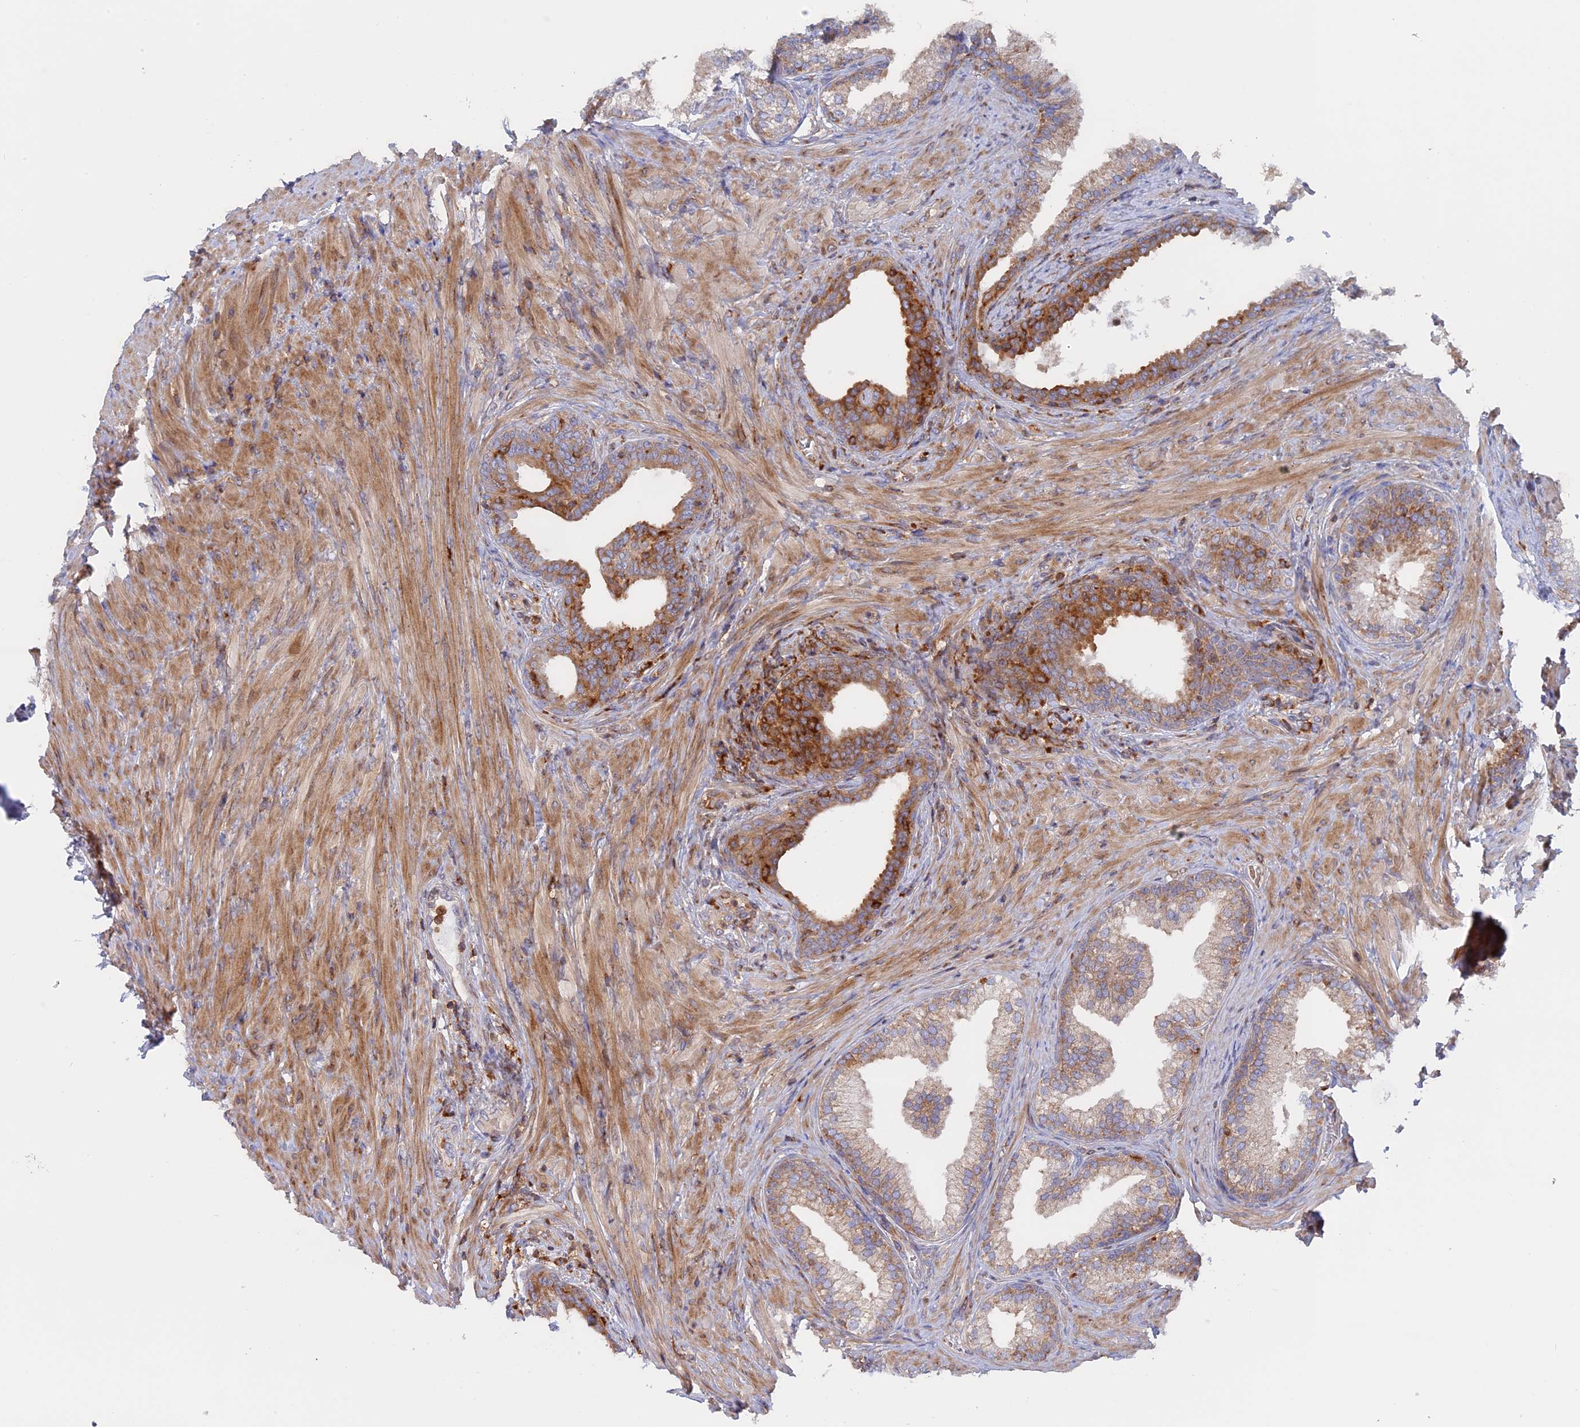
{"staining": {"intensity": "moderate", "quantity": "25%-75%", "location": "cytoplasmic/membranous"}, "tissue": "prostate", "cell_type": "Glandular cells", "image_type": "normal", "snomed": [{"axis": "morphology", "description": "Normal tissue, NOS"}, {"axis": "topography", "description": "Prostate"}], "caption": "Immunohistochemistry staining of normal prostate, which shows medium levels of moderate cytoplasmic/membranous expression in about 25%-75% of glandular cells indicating moderate cytoplasmic/membranous protein staining. The staining was performed using DAB (3,3'-diaminobenzidine) (brown) for protein detection and nuclei were counterstained in hematoxylin (blue).", "gene": "GMIP", "patient": {"sex": "male", "age": 76}}